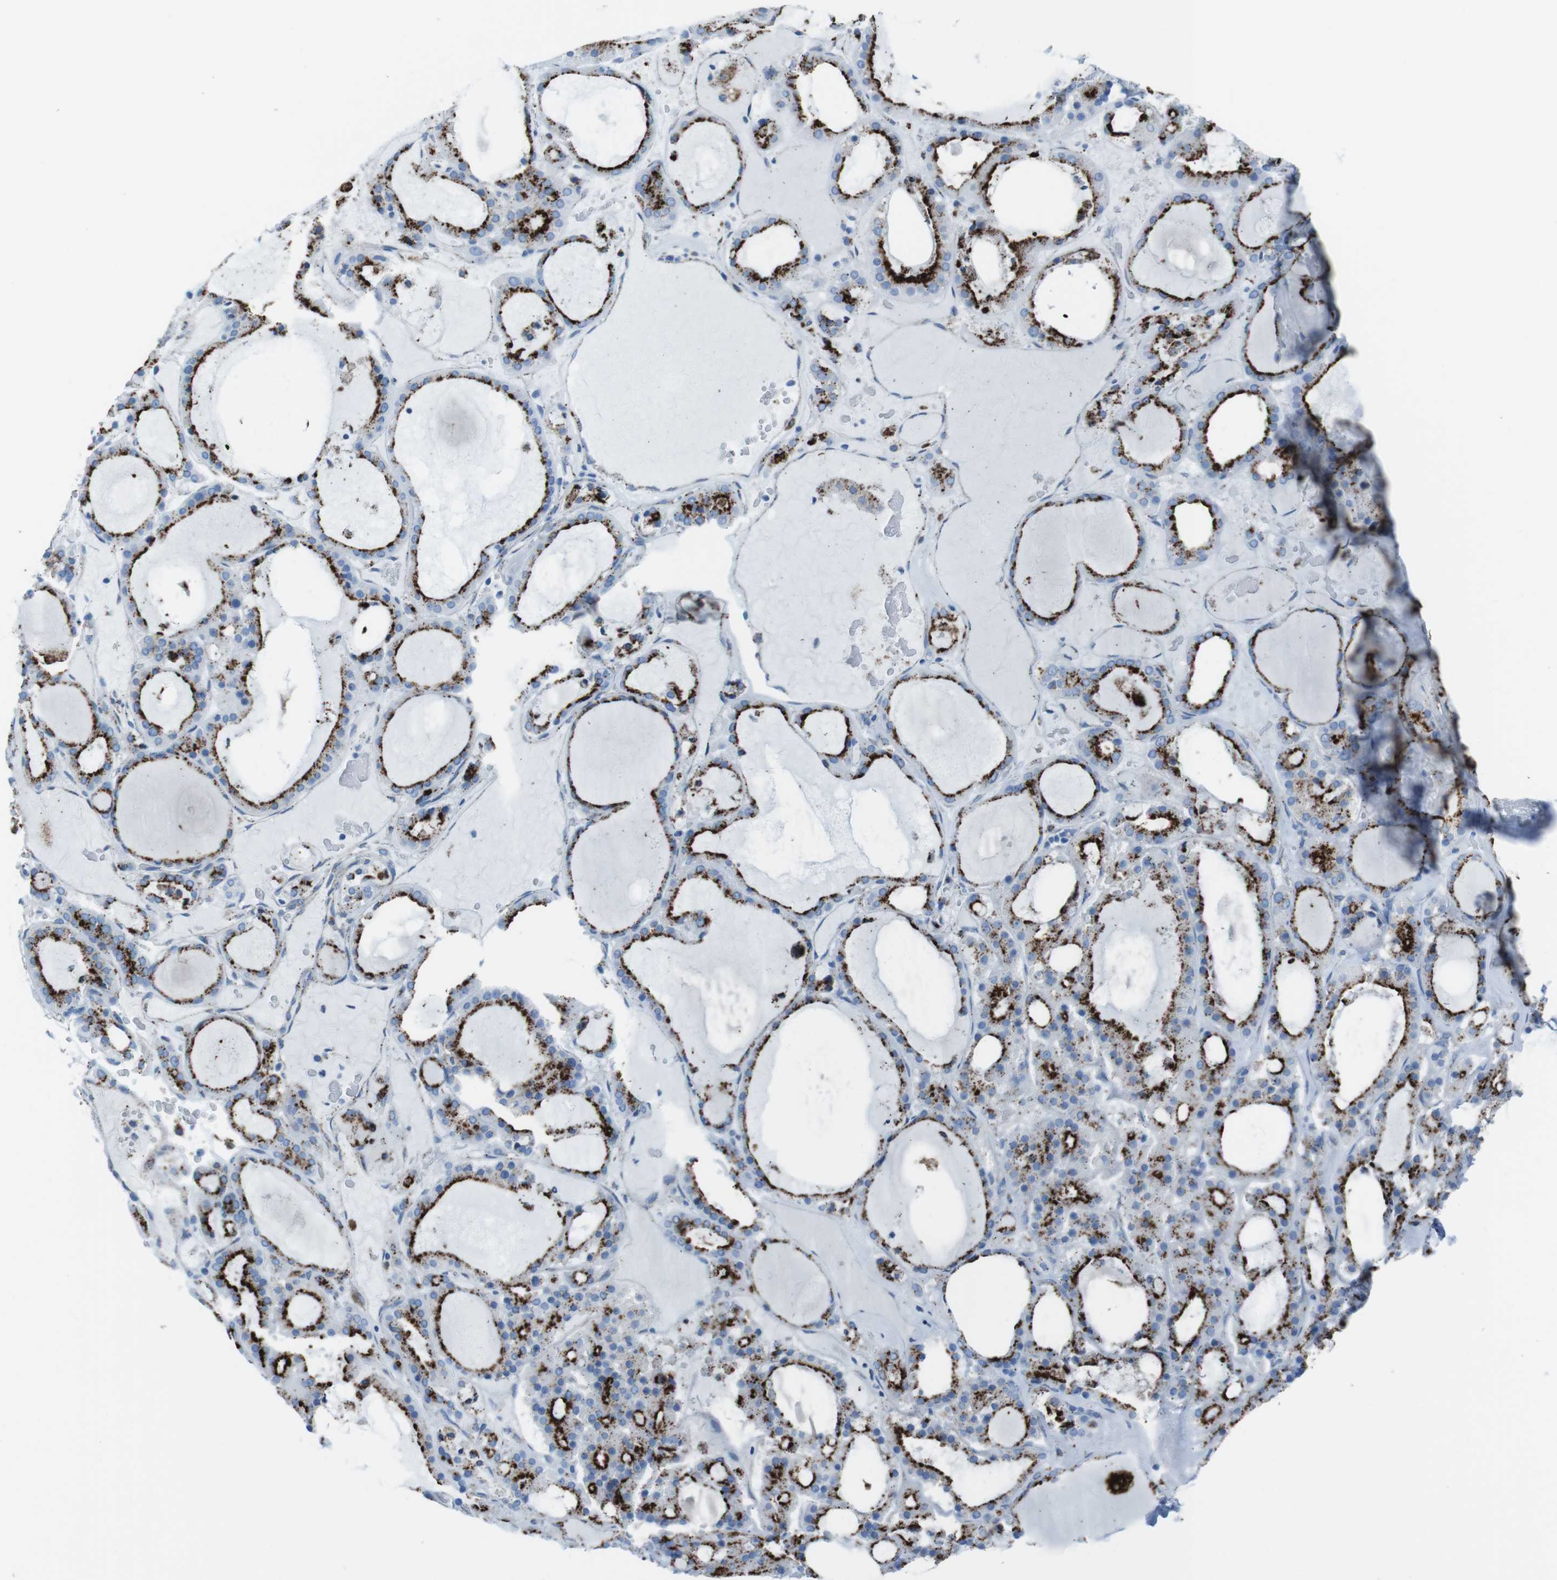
{"staining": {"intensity": "strong", "quantity": ">75%", "location": "cytoplasmic/membranous"}, "tissue": "thyroid gland", "cell_type": "Glandular cells", "image_type": "normal", "snomed": [{"axis": "morphology", "description": "Normal tissue, NOS"}, {"axis": "morphology", "description": "Carcinoma, NOS"}, {"axis": "topography", "description": "Thyroid gland"}], "caption": "DAB immunohistochemical staining of normal thyroid gland exhibits strong cytoplasmic/membranous protein expression in approximately >75% of glandular cells.", "gene": "SCARB2", "patient": {"sex": "female", "age": 86}}